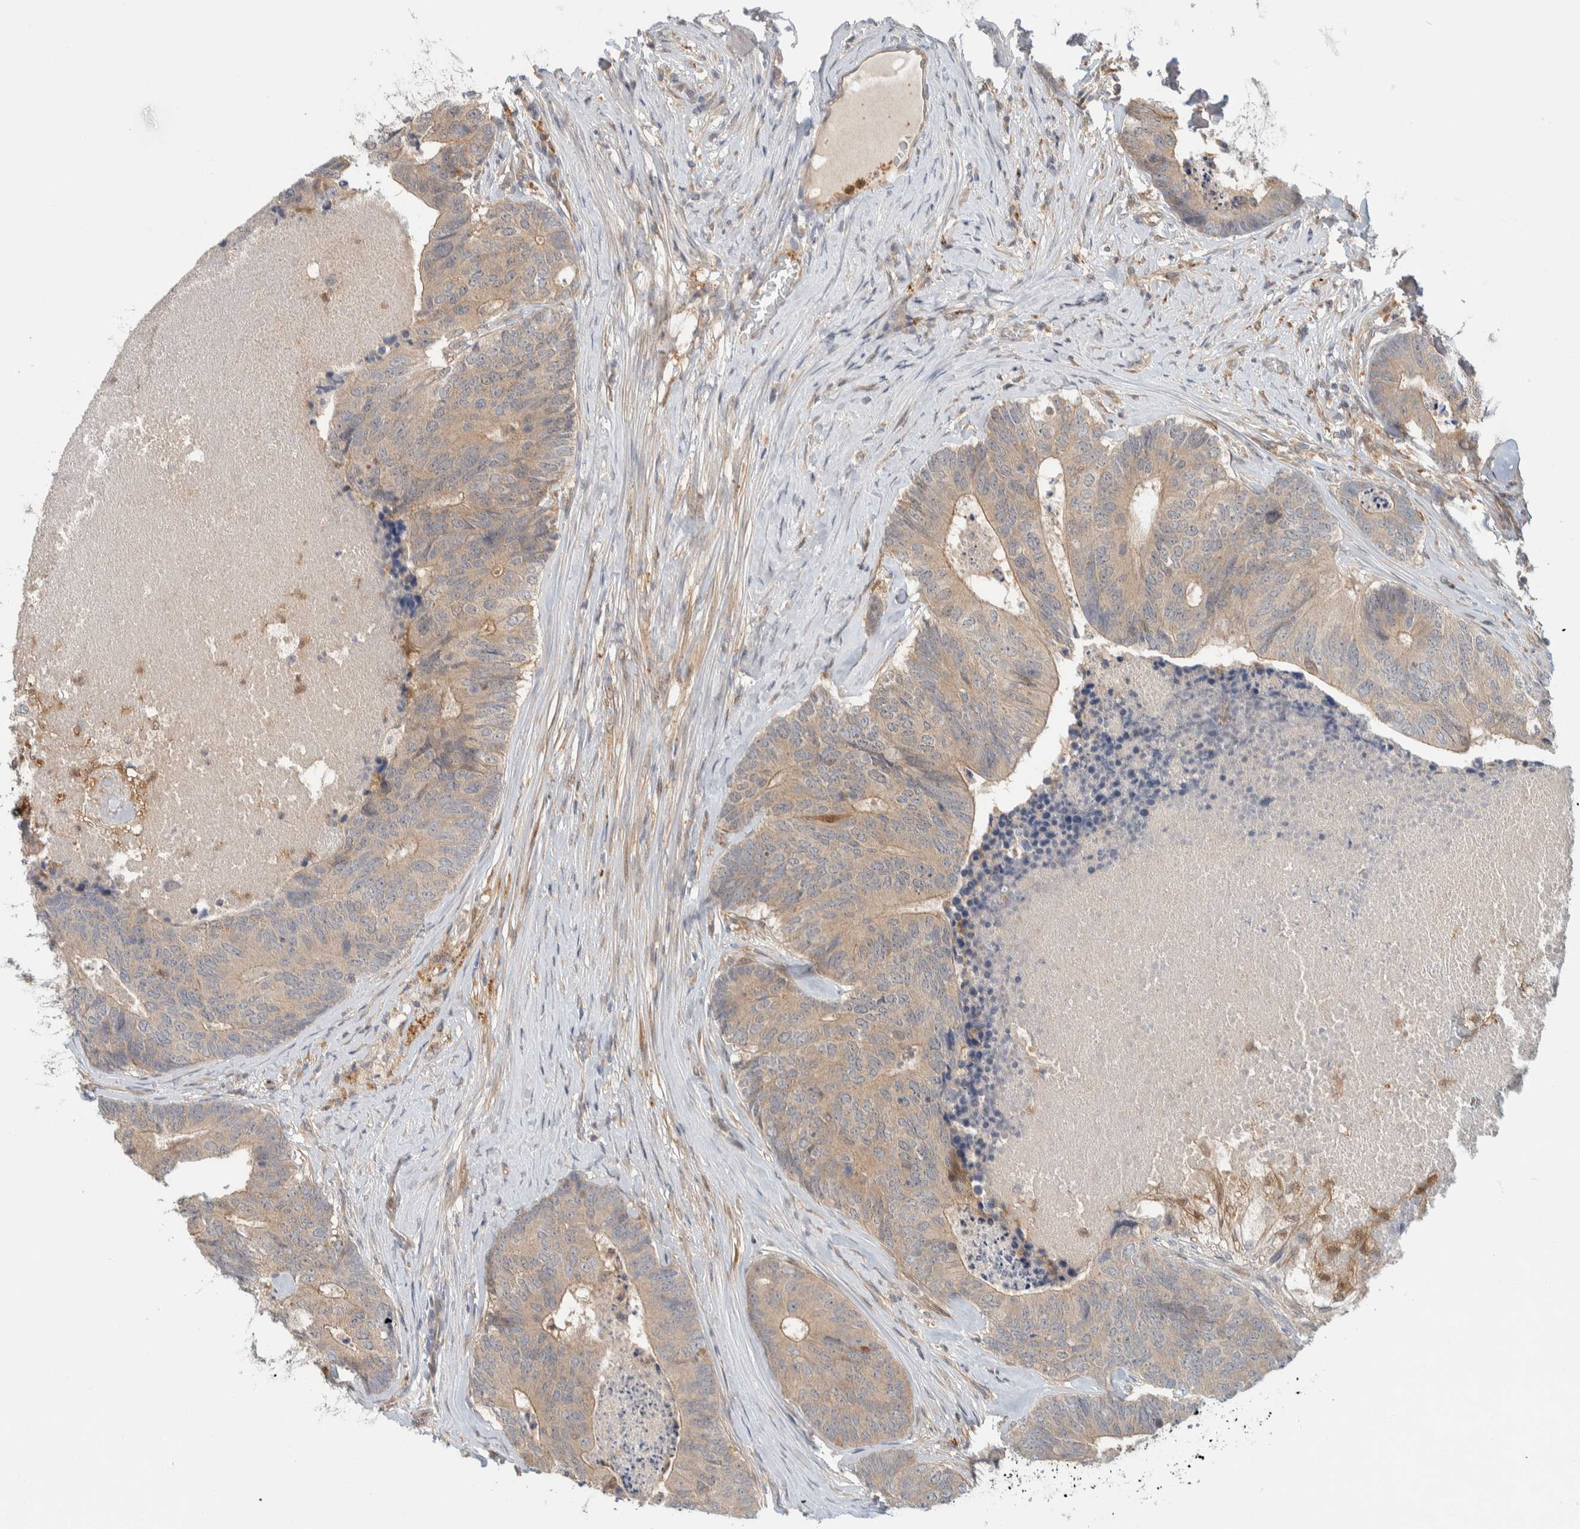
{"staining": {"intensity": "weak", "quantity": ">75%", "location": "cytoplasmic/membranous"}, "tissue": "colorectal cancer", "cell_type": "Tumor cells", "image_type": "cancer", "snomed": [{"axis": "morphology", "description": "Adenocarcinoma, NOS"}, {"axis": "topography", "description": "Colon"}], "caption": "This is a histology image of immunohistochemistry (IHC) staining of colorectal cancer (adenocarcinoma), which shows weak staining in the cytoplasmic/membranous of tumor cells.", "gene": "GCLM", "patient": {"sex": "female", "age": 67}}